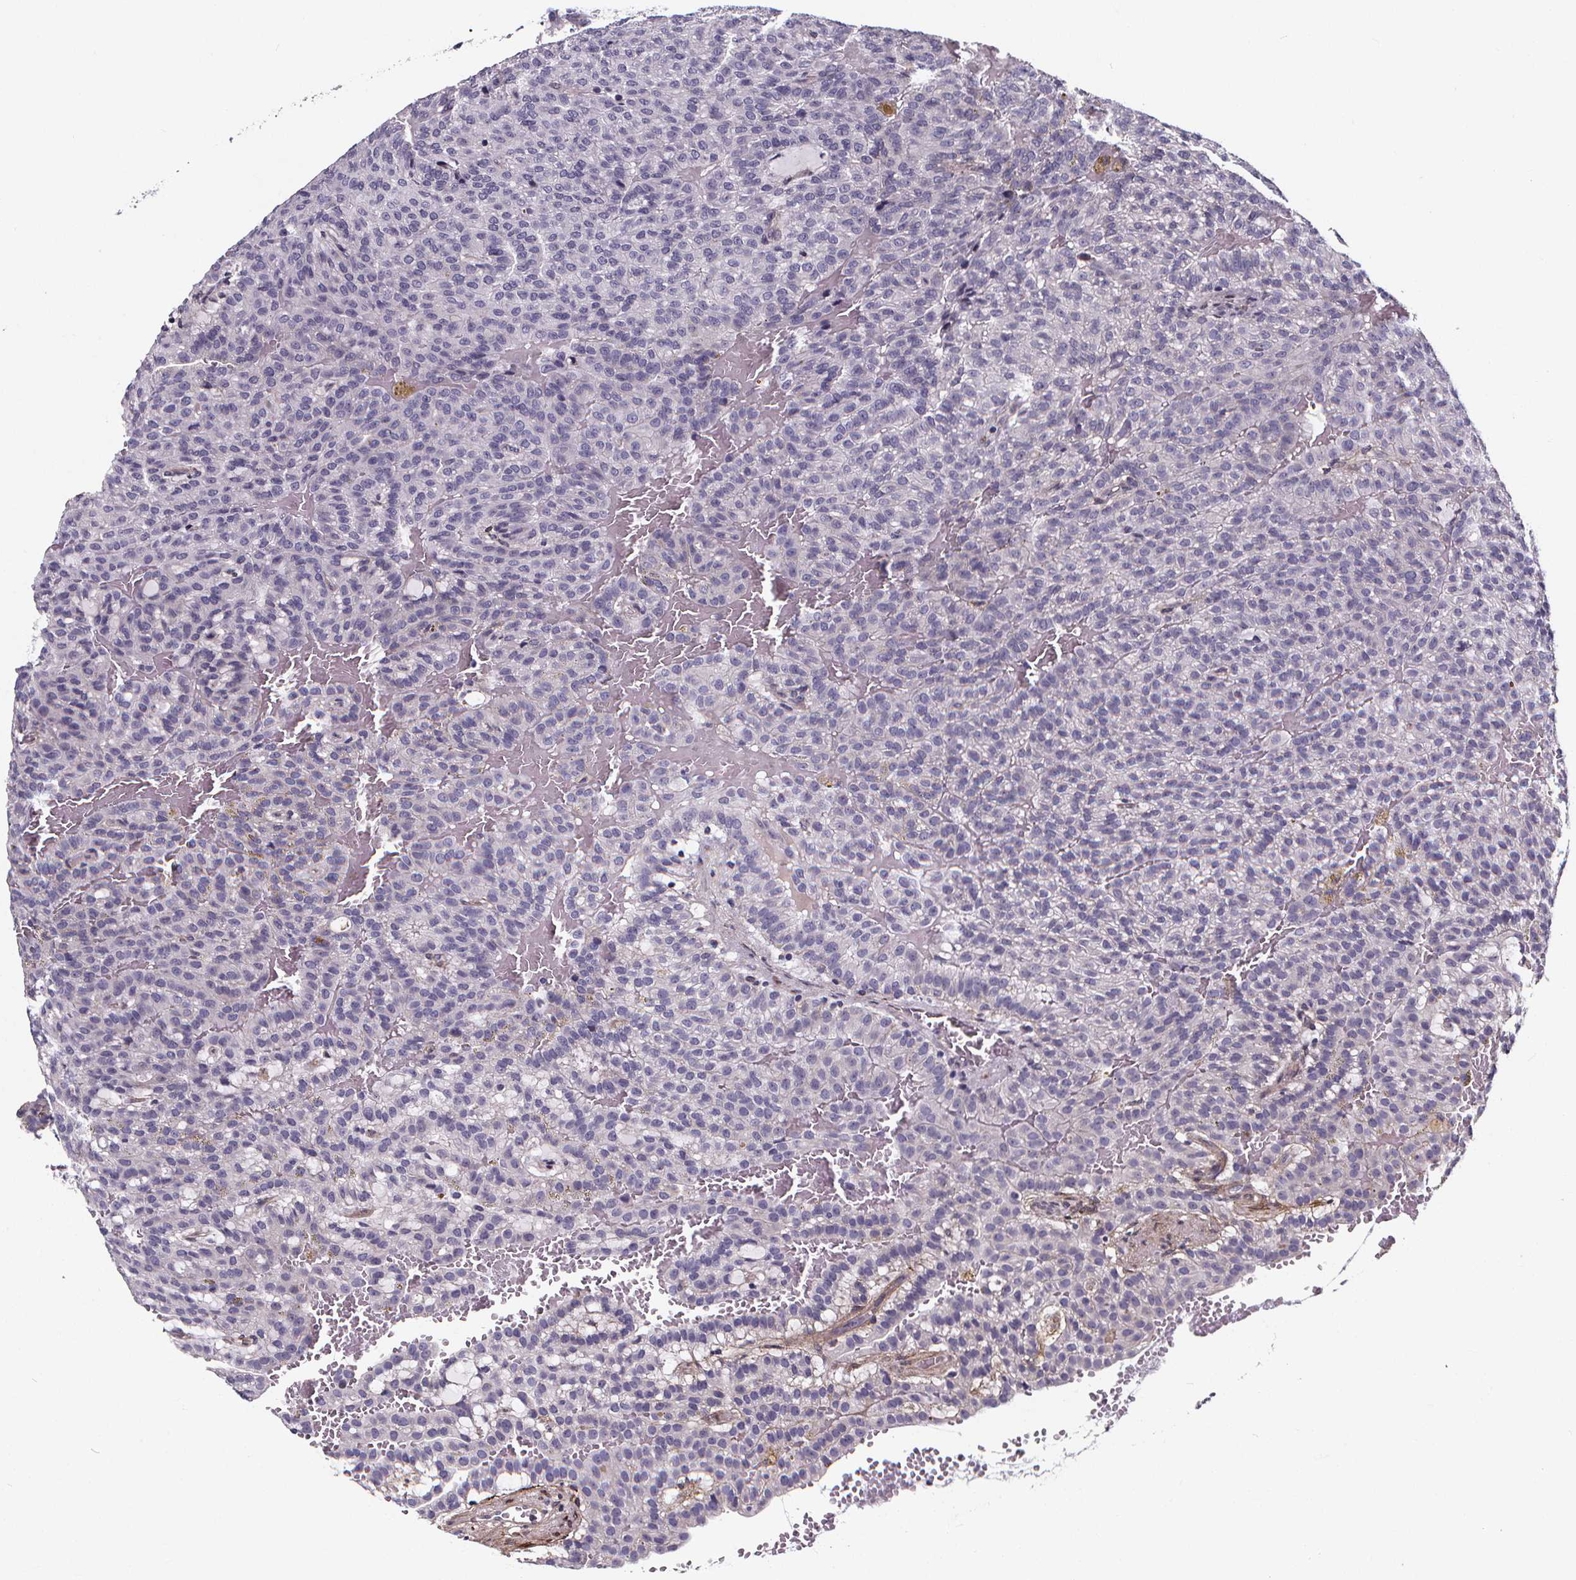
{"staining": {"intensity": "negative", "quantity": "none", "location": "none"}, "tissue": "renal cancer", "cell_type": "Tumor cells", "image_type": "cancer", "snomed": [{"axis": "morphology", "description": "Adenocarcinoma, NOS"}, {"axis": "topography", "description": "Kidney"}], "caption": "IHC of human renal cancer demonstrates no positivity in tumor cells.", "gene": "AEBP1", "patient": {"sex": "male", "age": 63}}